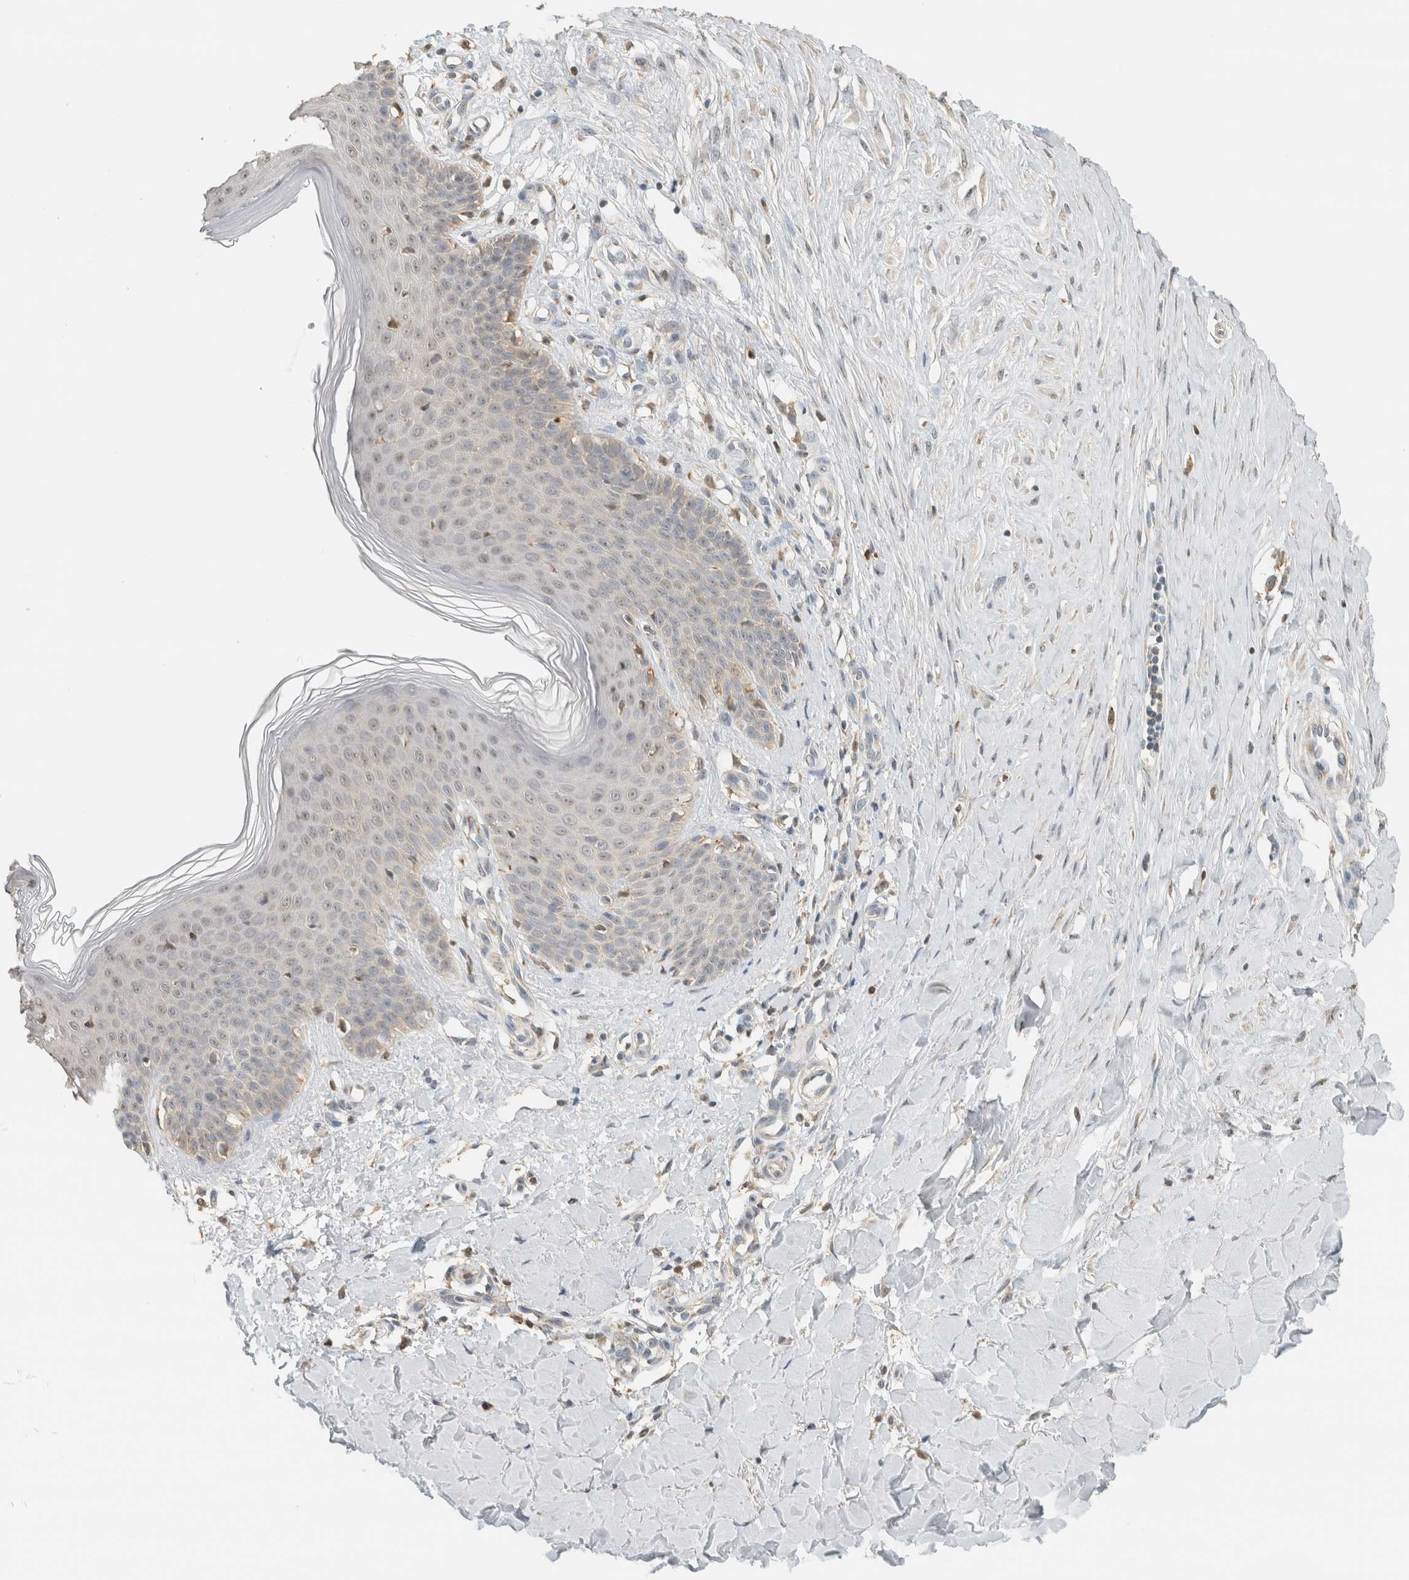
{"staining": {"intensity": "negative", "quantity": "none", "location": "none"}, "tissue": "skin", "cell_type": "Fibroblasts", "image_type": "normal", "snomed": [{"axis": "morphology", "description": "Normal tissue, NOS"}, {"axis": "topography", "description": "Skin"}], "caption": "Immunohistochemistry image of unremarkable skin stained for a protein (brown), which exhibits no expression in fibroblasts.", "gene": "CAPG", "patient": {"sex": "male", "age": 41}}